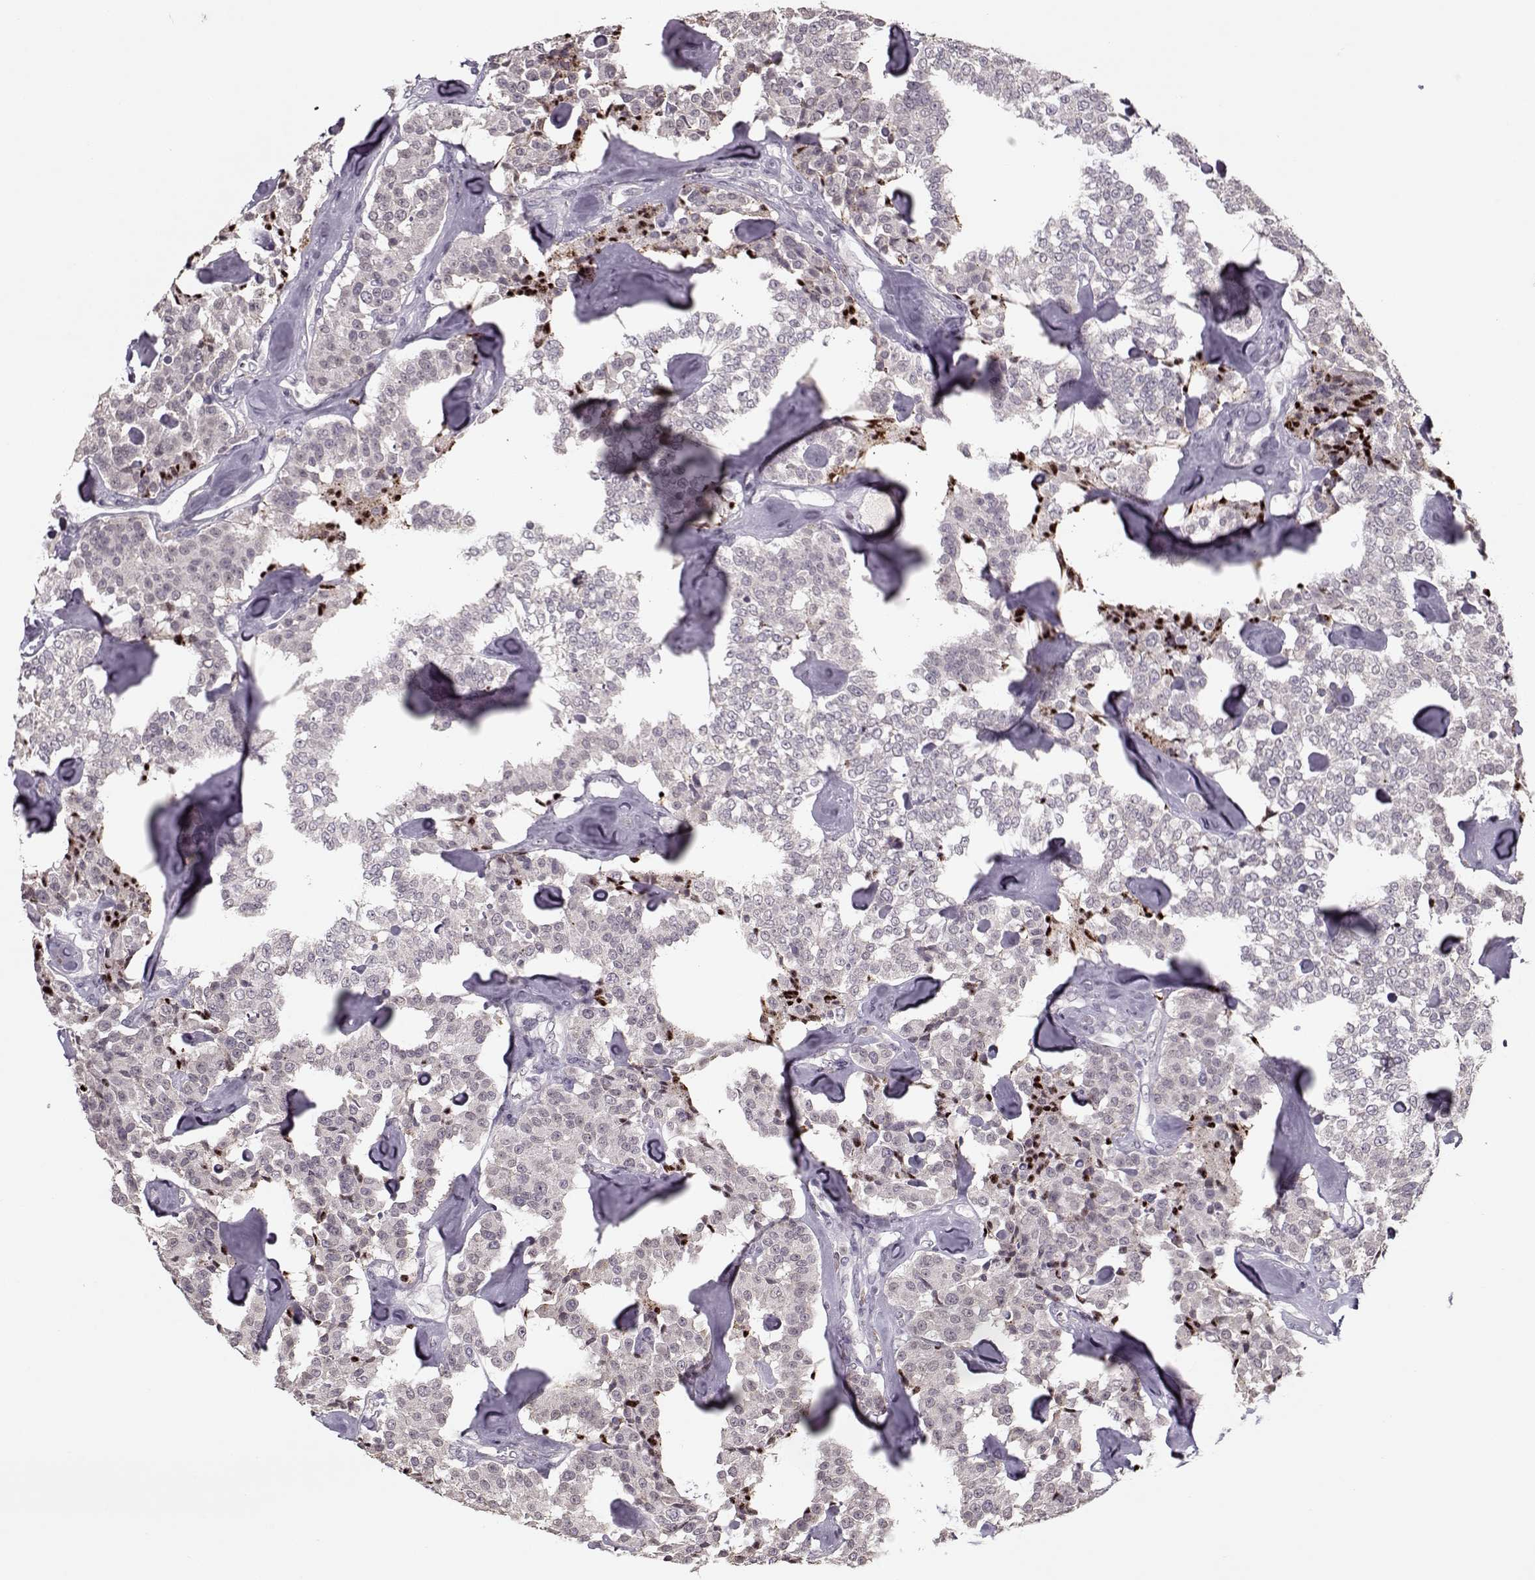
{"staining": {"intensity": "negative", "quantity": "none", "location": "none"}, "tissue": "carcinoid", "cell_type": "Tumor cells", "image_type": "cancer", "snomed": [{"axis": "morphology", "description": "Carcinoid, malignant, NOS"}, {"axis": "topography", "description": "Pancreas"}], "caption": "Tumor cells show no significant positivity in carcinoid. Nuclei are stained in blue.", "gene": "DNAI3", "patient": {"sex": "male", "age": 41}}